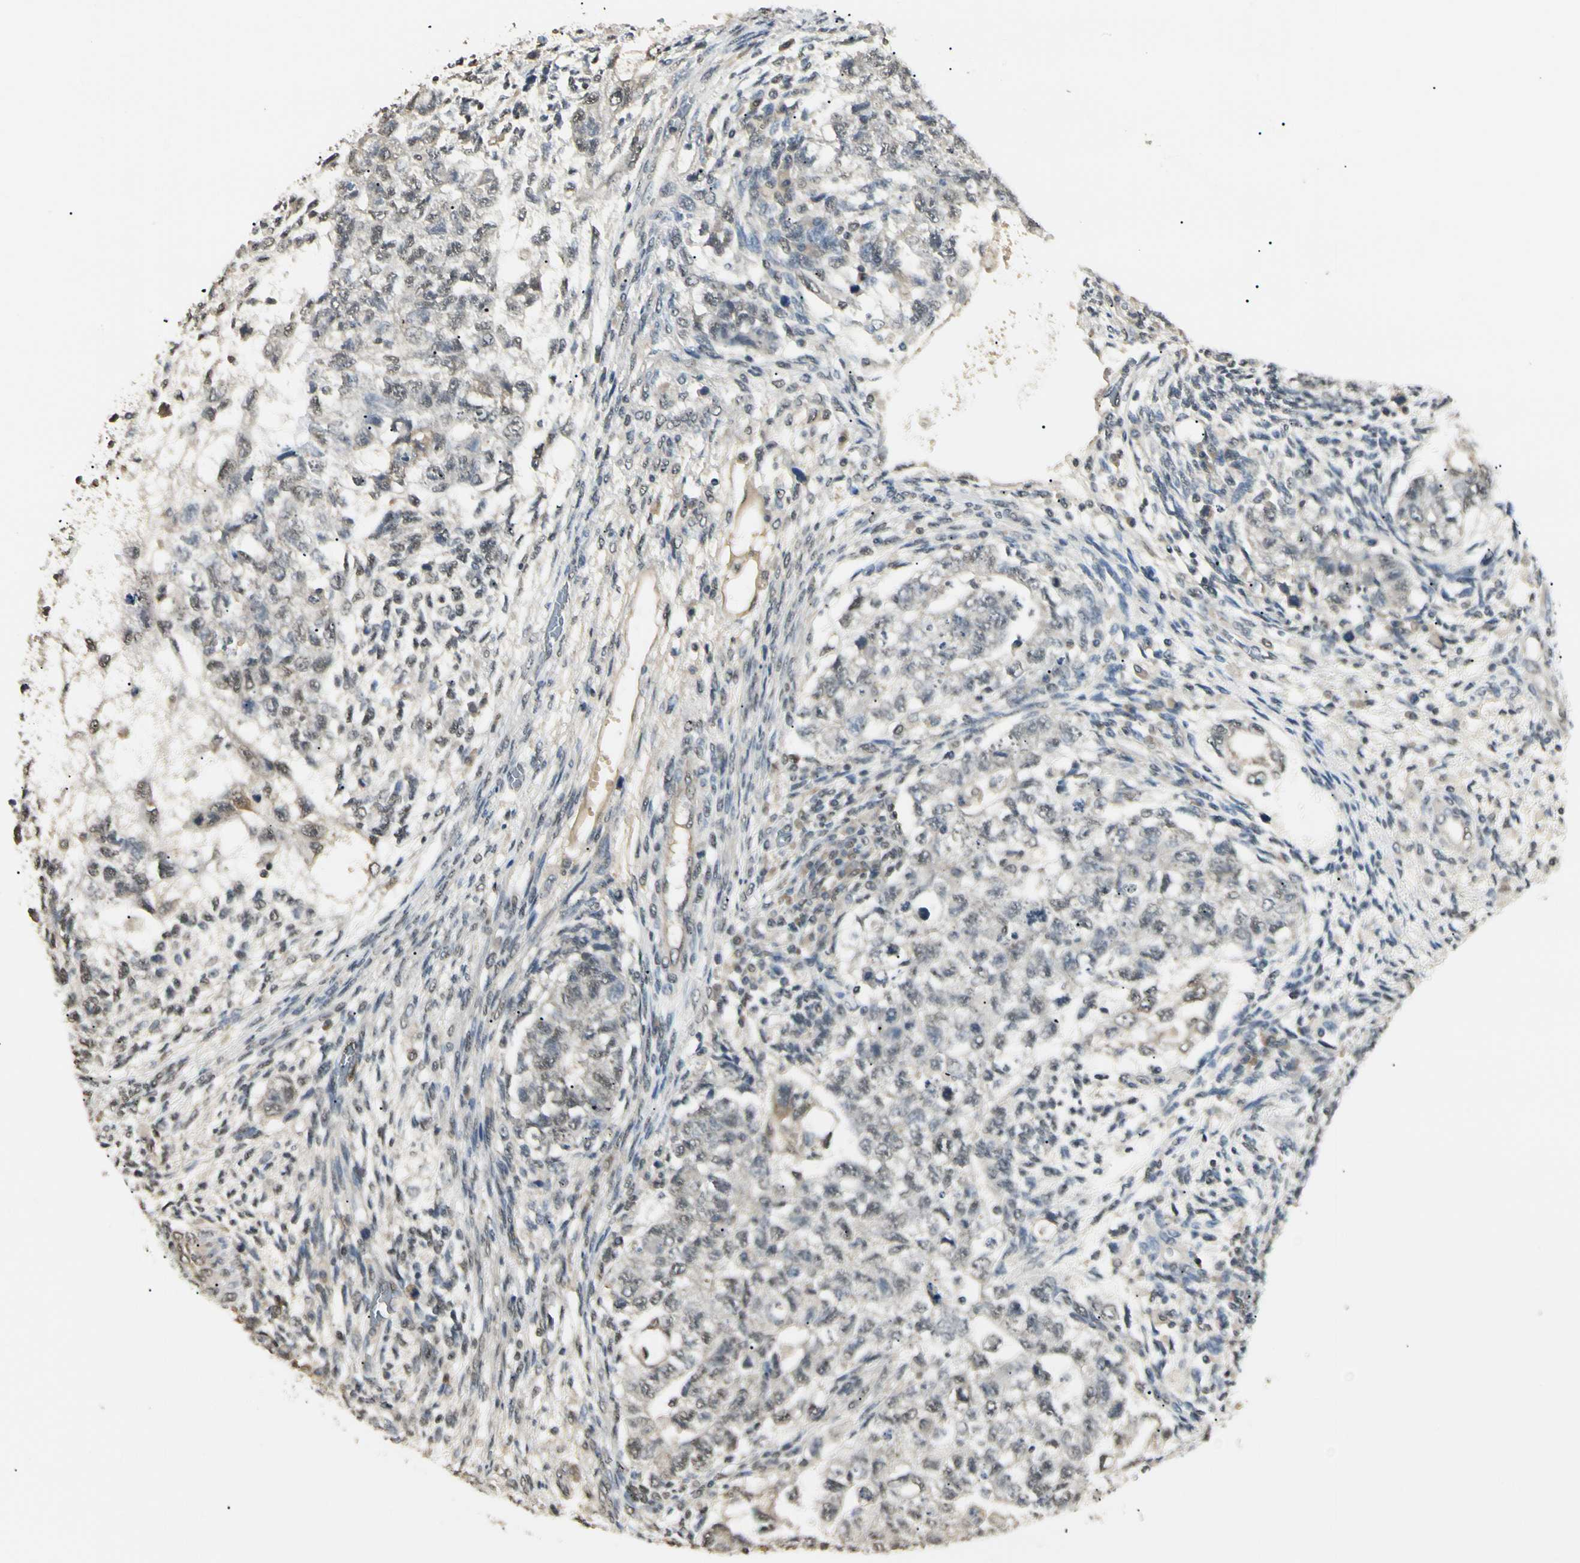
{"staining": {"intensity": "weak", "quantity": "25%-75%", "location": "nuclear"}, "tissue": "testis cancer", "cell_type": "Tumor cells", "image_type": "cancer", "snomed": [{"axis": "morphology", "description": "Normal tissue, NOS"}, {"axis": "morphology", "description": "Carcinoma, Embryonal, NOS"}, {"axis": "topography", "description": "Testis"}], "caption": "Human testis cancer stained for a protein (brown) shows weak nuclear positive positivity in approximately 25%-75% of tumor cells.", "gene": "SGCA", "patient": {"sex": "male", "age": 36}}